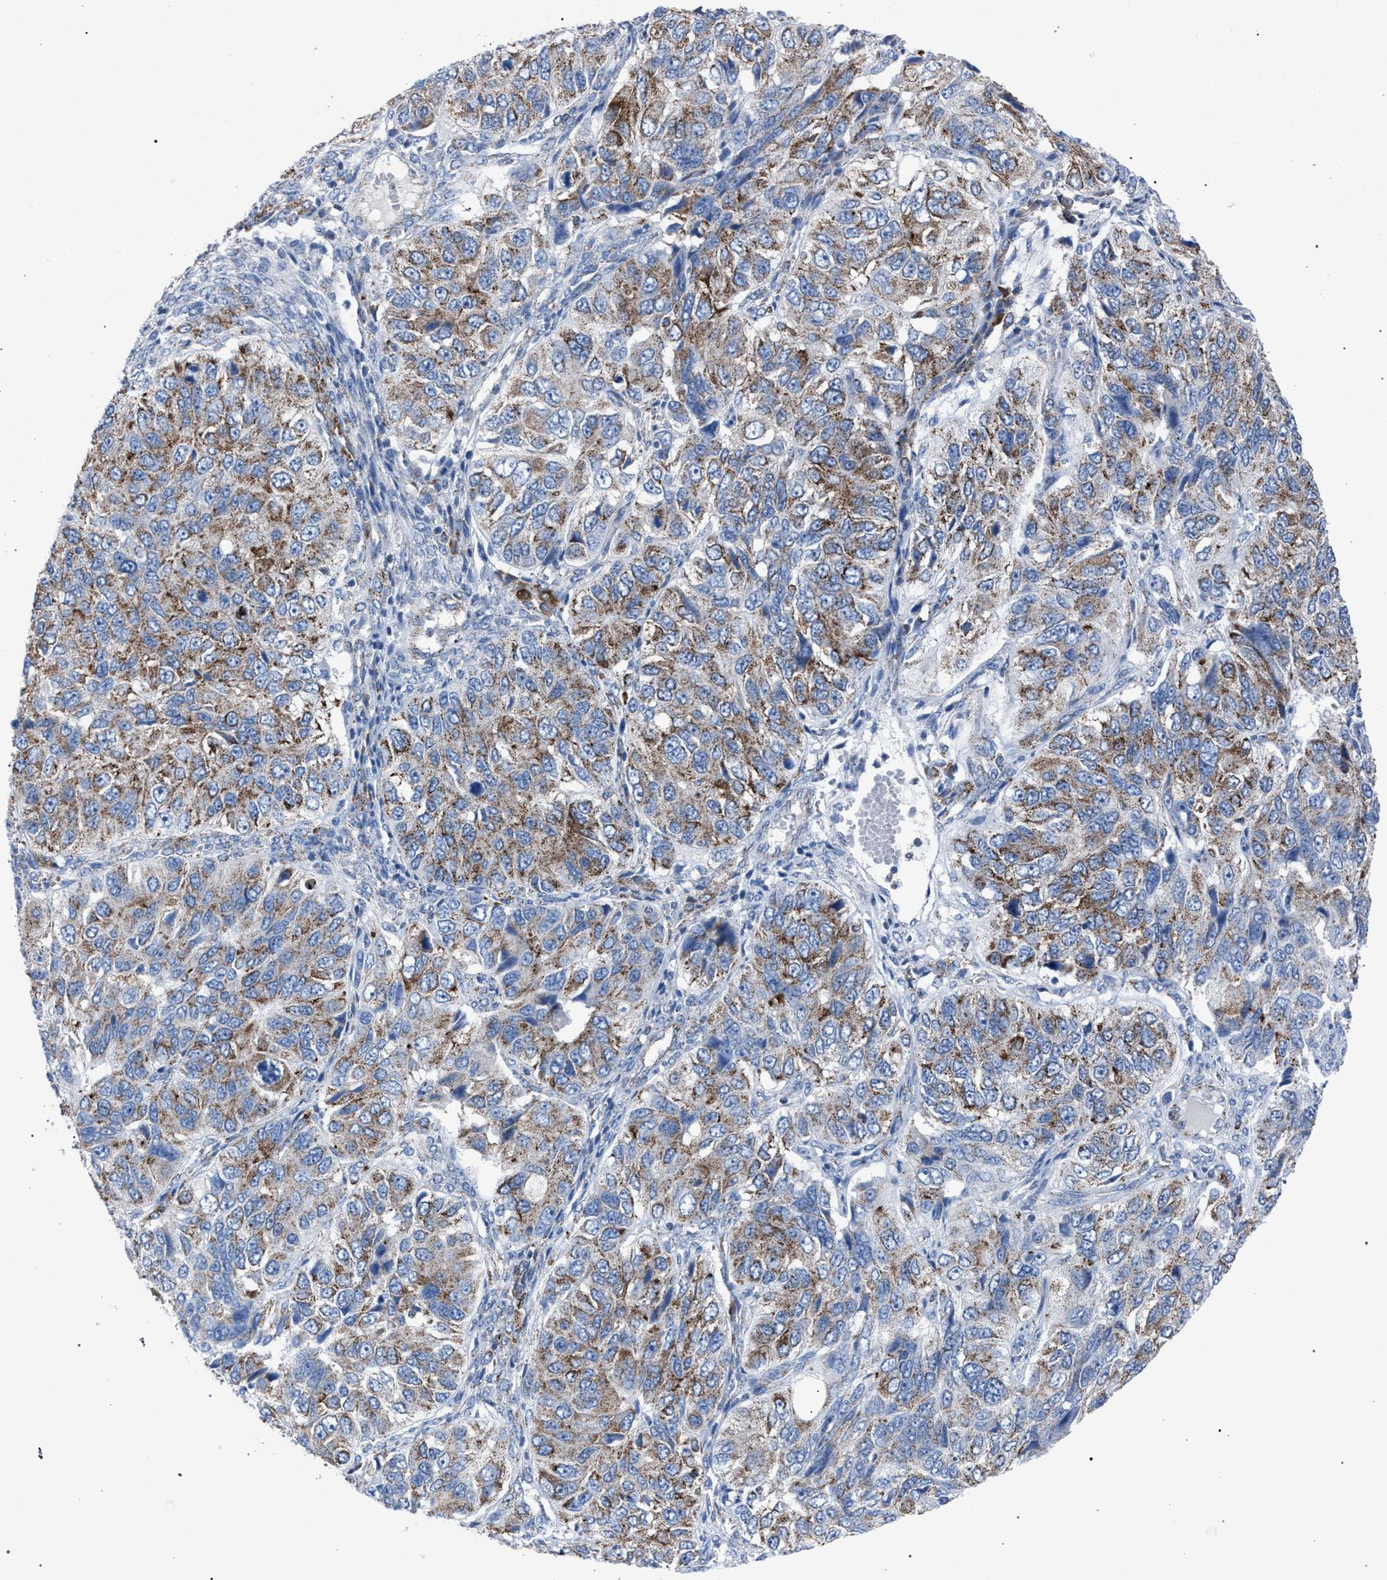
{"staining": {"intensity": "moderate", "quantity": ">75%", "location": "cytoplasmic/membranous"}, "tissue": "ovarian cancer", "cell_type": "Tumor cells", "image_type": "cancer", "snomed": [{"axis": "morphology", "description": "Carcinoma, endometroid"}, {"axis": "topography", "description": "Ovary"}], "caption": "Immunohistochemical staining of human ovarian endometroid carcinoma demonstrates moderate cytoplasmic/membranous protein staining in approximately >75% of tumor cells.", "gene": "HSD17B4", "patient": {"sex": "female", "age": 51}}